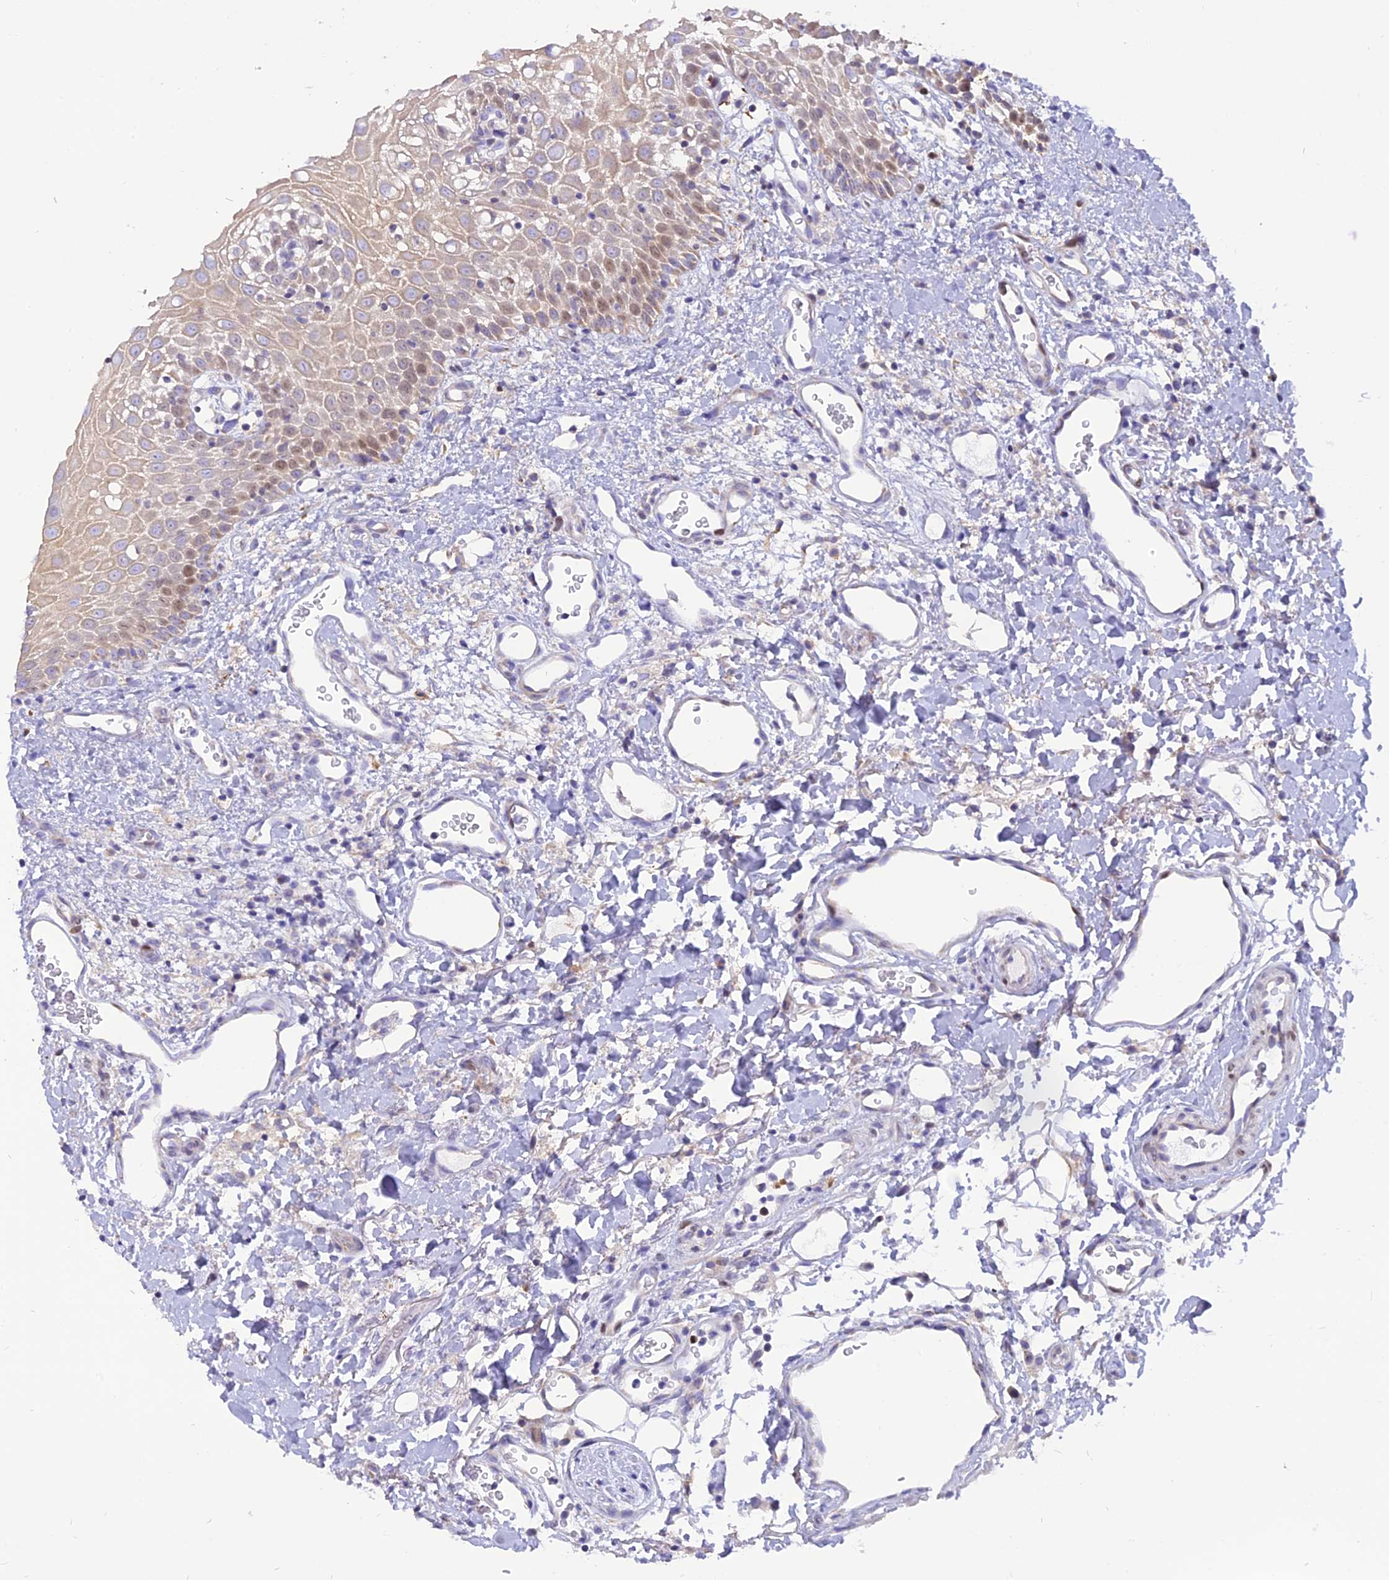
{"staining": {"intensity": "weak", "quantity": "25%-75%", "location": "cytoplasmic/membranous,nuclear"}, "tissue": "oral mucosa", "cell_type": "Squamous epithelial cells", "image_type": "normal", "snomed": [{"axis": "morphology", "description": "Normal tissue, NOS"}, {"axis": "topography", "description": "Oral tissue"}], "caption": "Immunohistochemistry histopathology image of benign human oral mucosa stained for a protein (brown), which demonstrates low levels of weak cytoplasmic/membranous,nuclear expression in approximately 25%-75% of squamous epithelial cells.", "gene": "CENPV", "patient": {"sex": "female", "age": 70}}